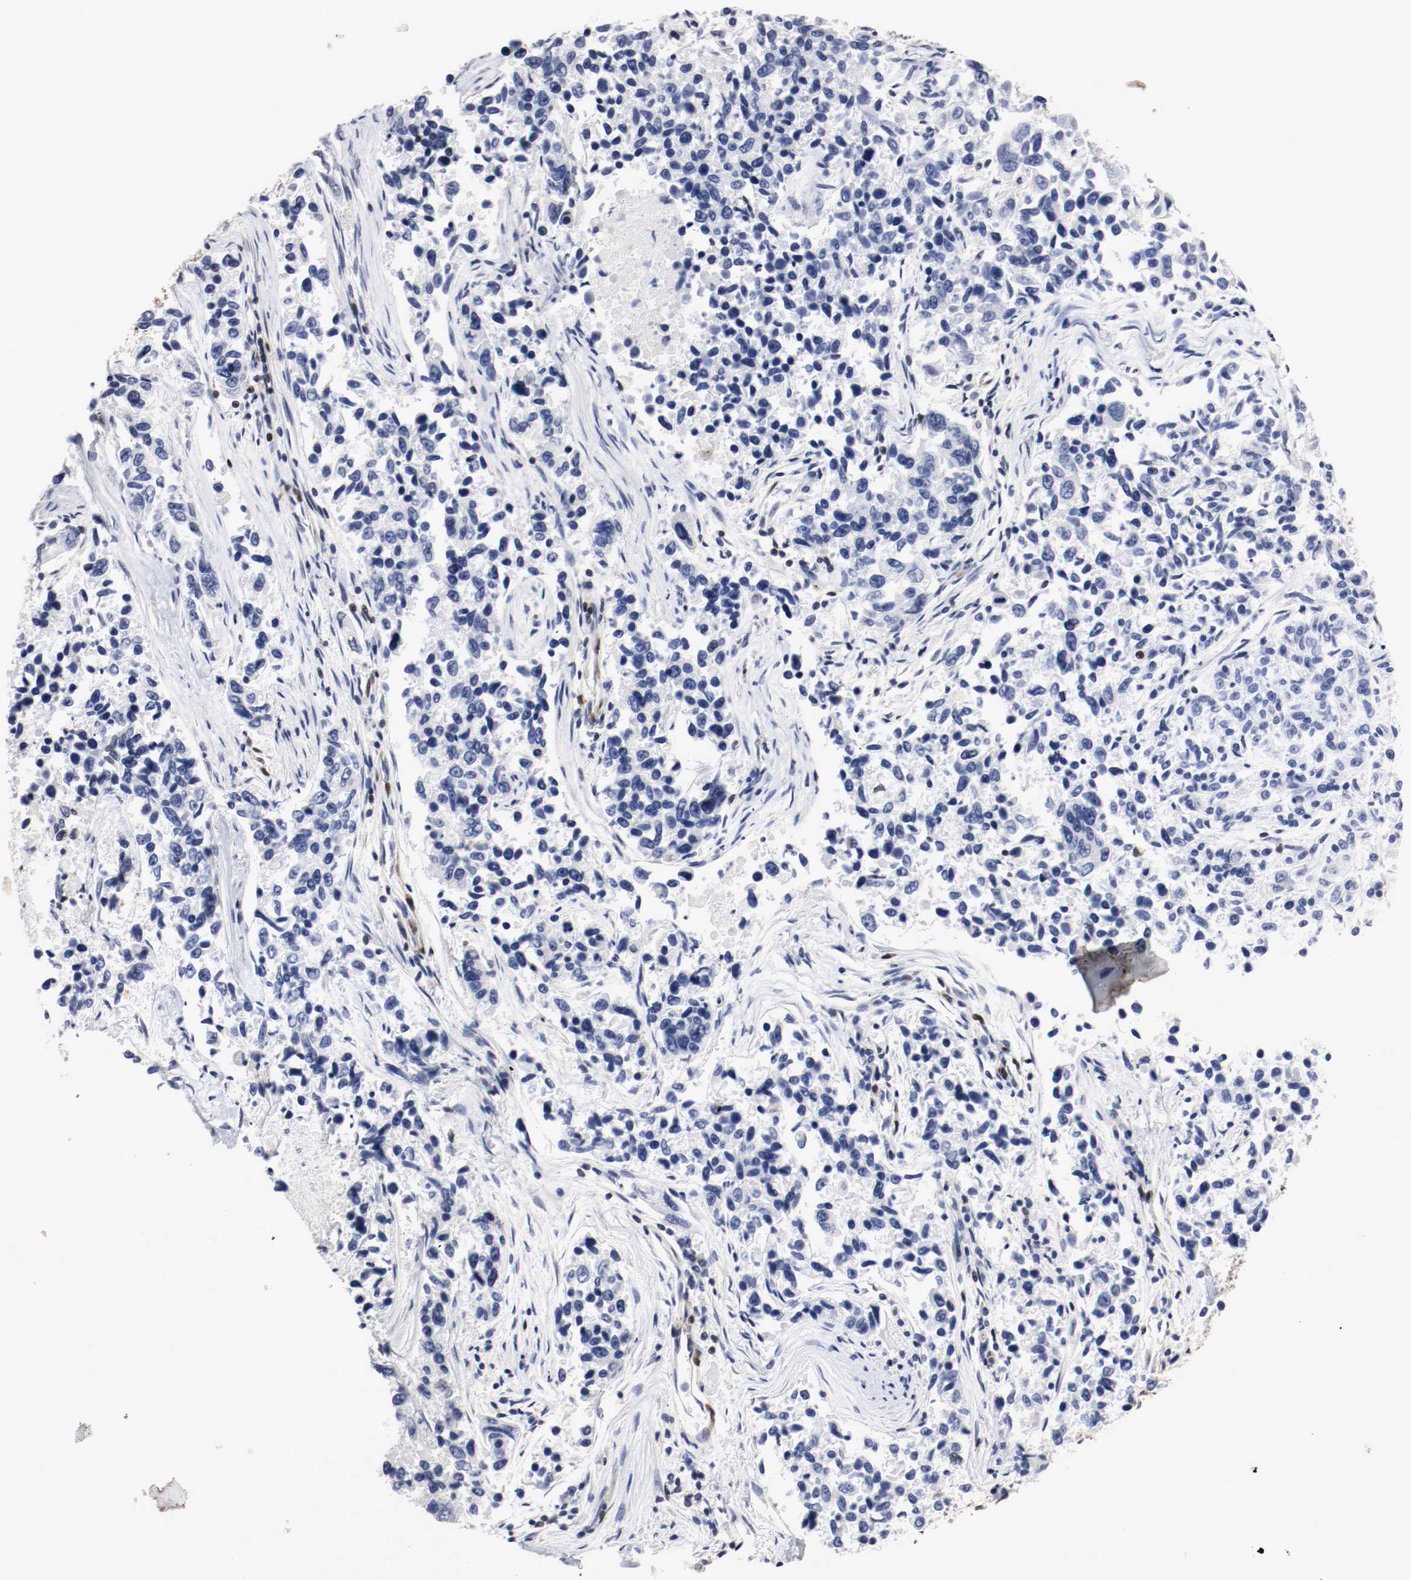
{"staining": {"intensity": "negative", "quantity": "none", "location": "none"}, "tissue": "lung cancer", "cell_type": "Tumor cells", "image_type": "cancer", "snomed": [{"axis": "morphology", "description": "Adenocarcinoma, NOS"}, {"axis": "topography", "description": "Lung"}], "caption": "Human lung cancer stained for a protein using IHC exhibits no staining in tumor cells.", "gene": "MEF2D", "patient": {"sex": "male", "age": 84}}